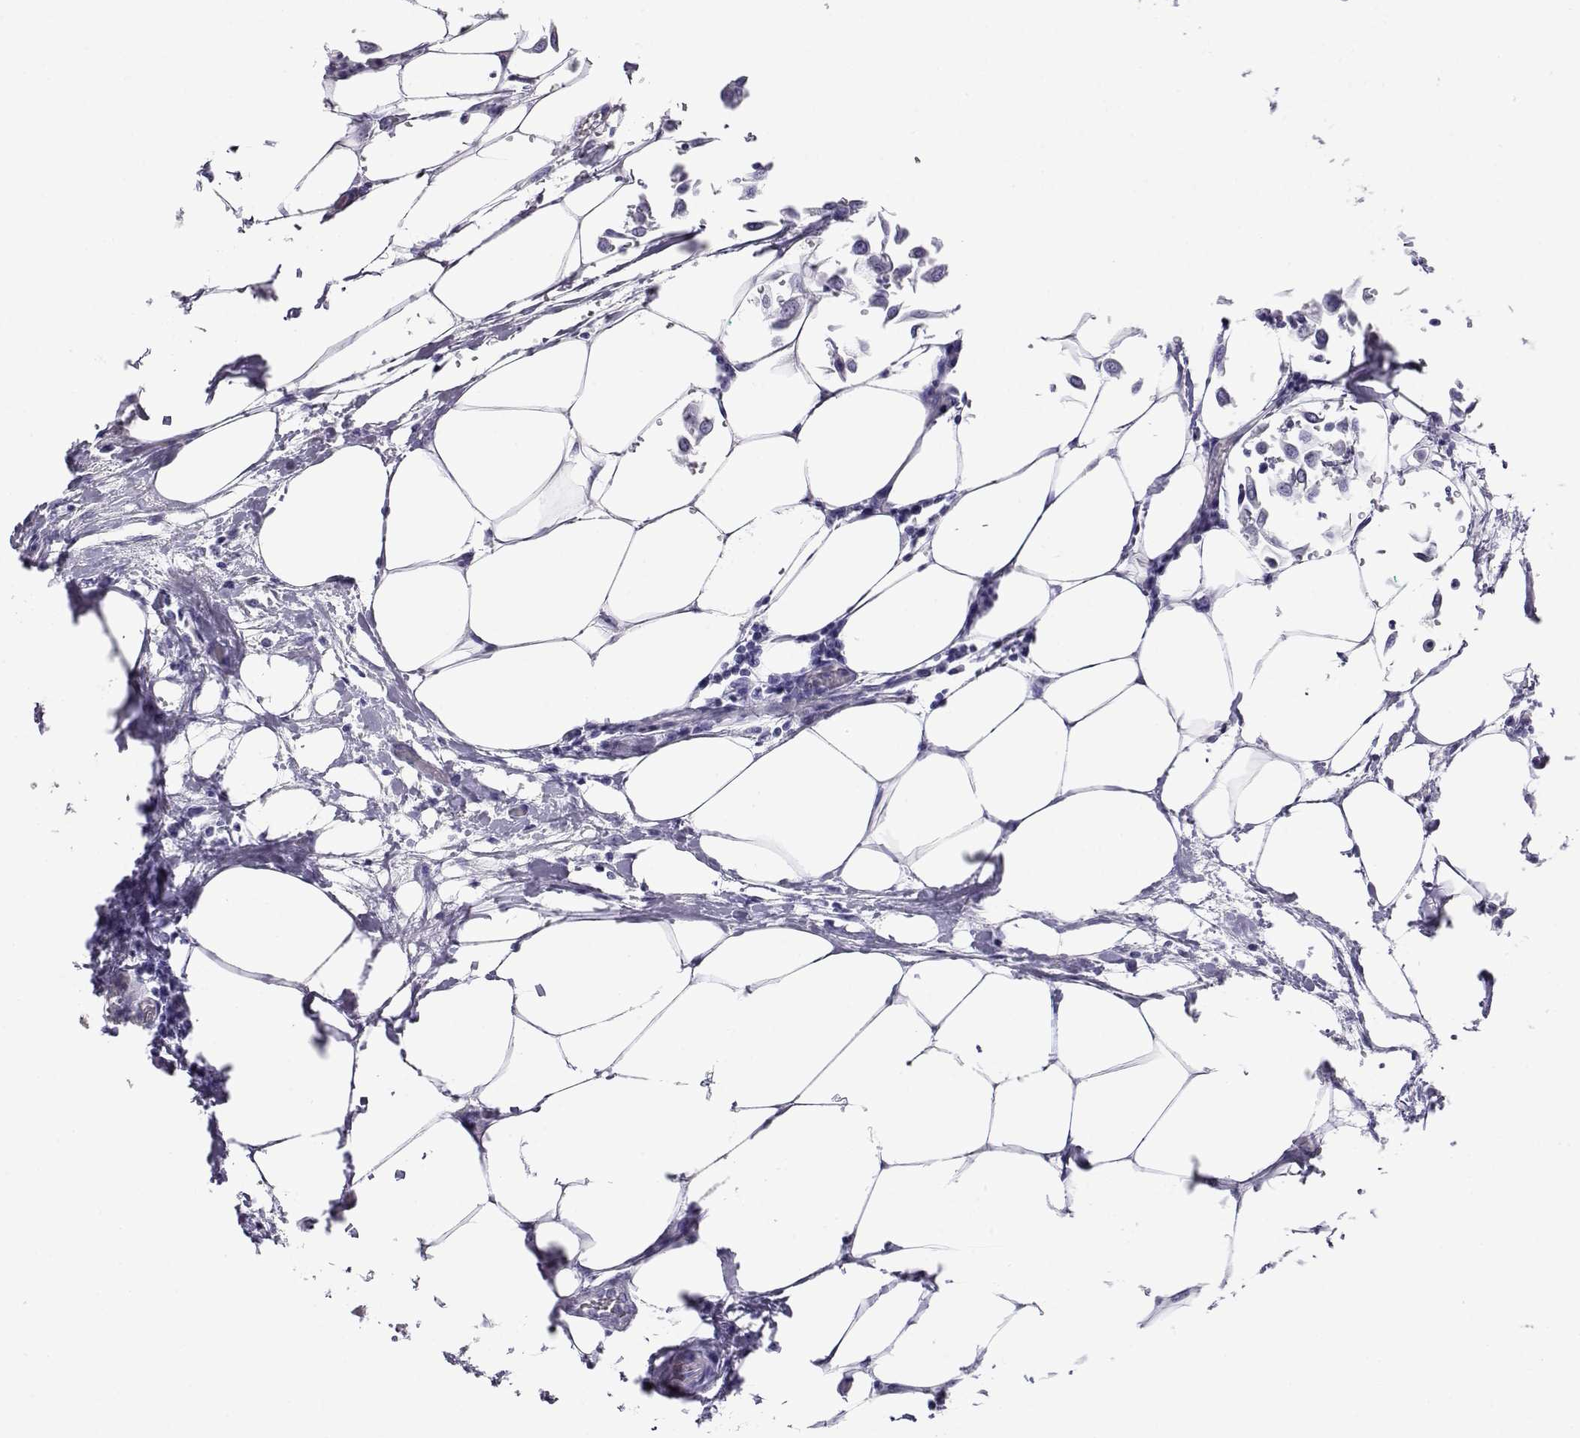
{"staining": {"intensity": "negative", "quantity": "none", "location": "none"}, "tissue": "urothelial cancer", "cell_type": "Tumor cells", "image_type": "cancer", "snomed": [{"axis": "morphology", "description": "Urothelial carcinoma, High grade"}, {"axis": "topography", "description": "Urinary bladder"}], "caption": "Tumor cells show no significant protein staining in high-grade urothelial carcinoma. The staining was performed using DAB to visualize the protein expression in brown, while the nuclei were stained in blue with hematoxylin (Magnification: 20x).", "gene": "RHOXF2", "patient": {"sex": "male", "age": 62}}